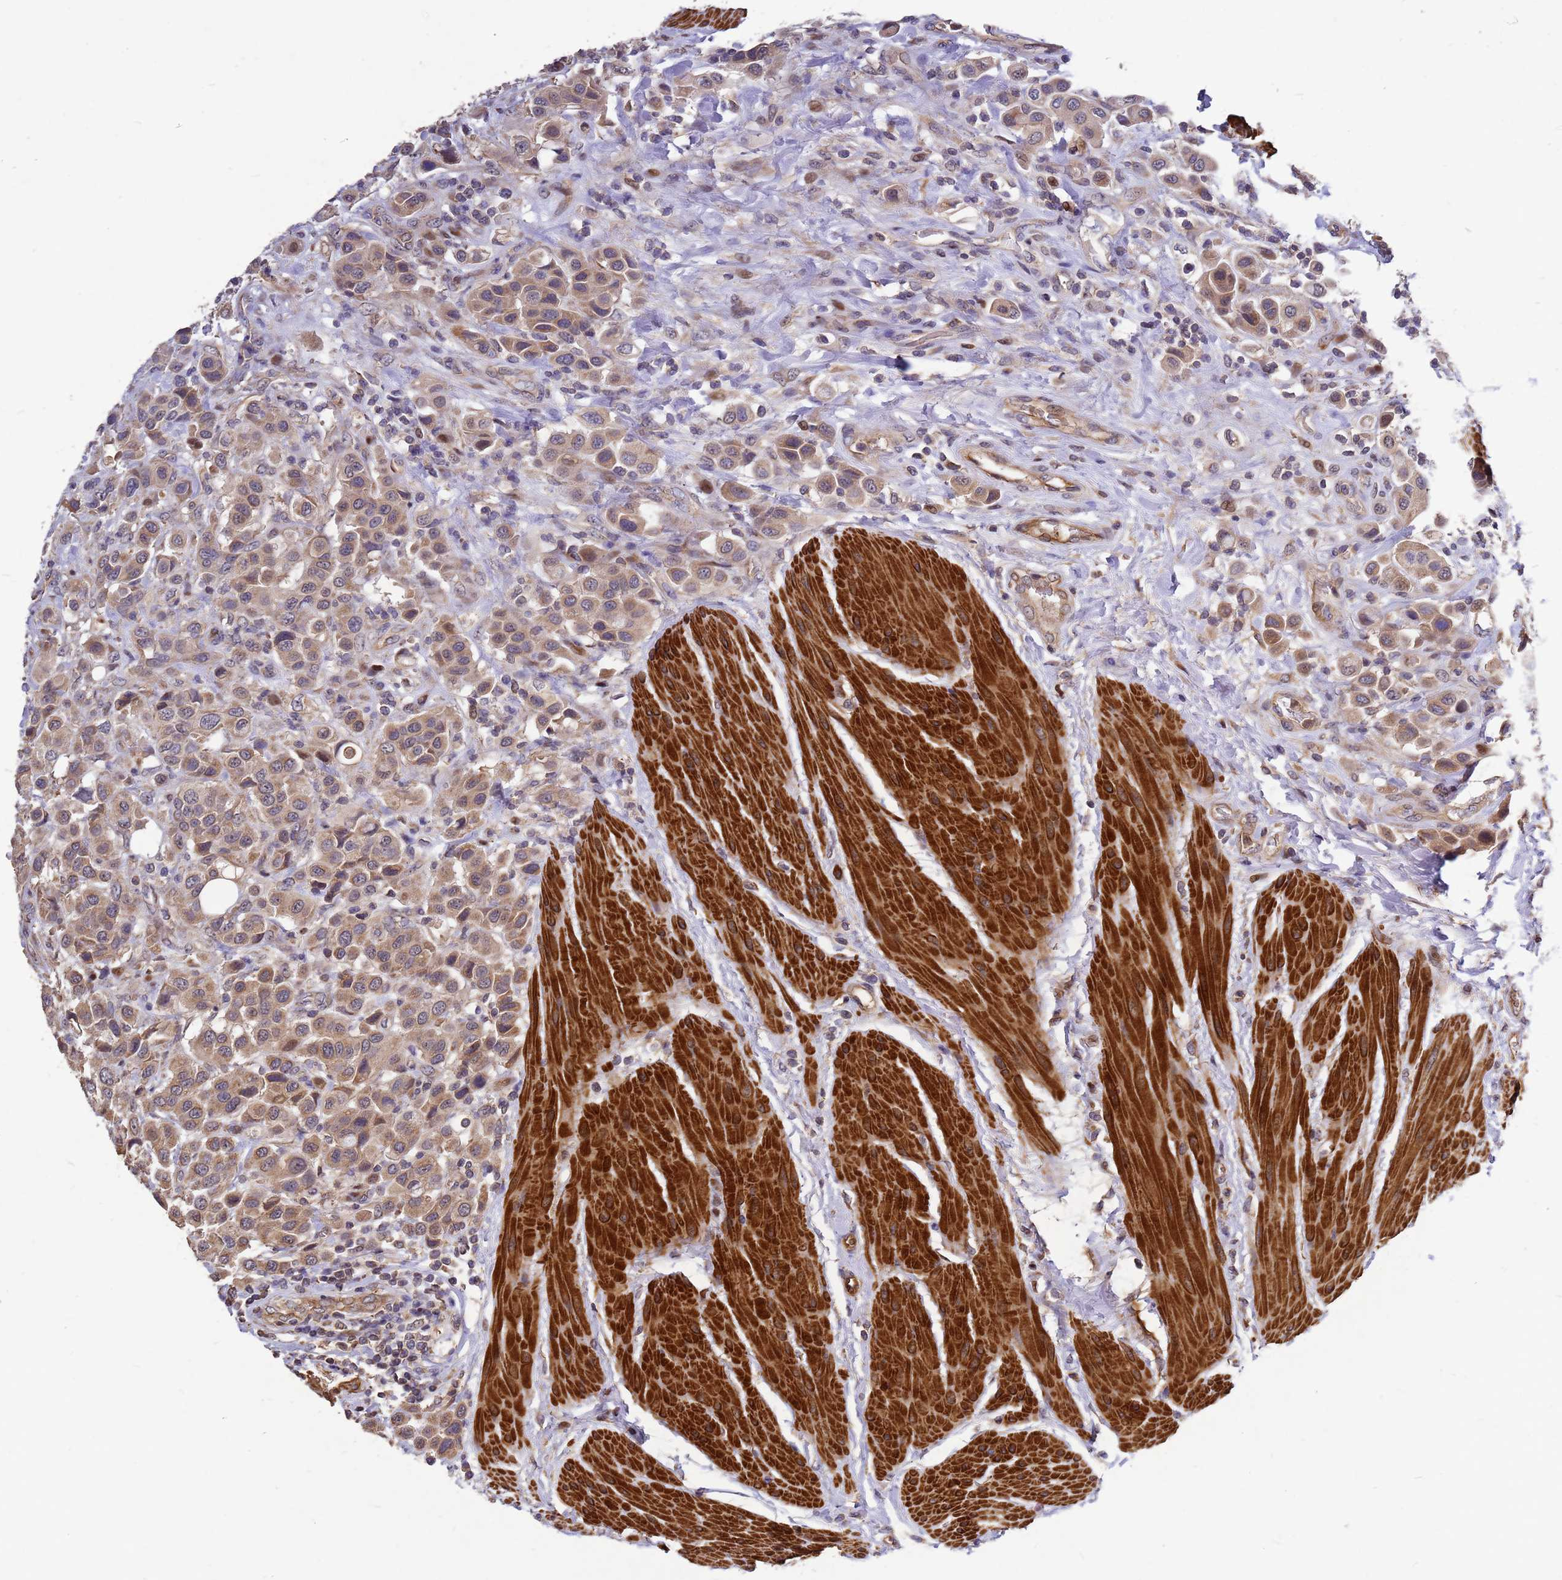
{"staining": {"intensity": "moderate", "quantity": ">75%", "location": "cytoplasmic/membranous"}, "tissue": "urothelial cancer", "cell_type": "Tumor cells", "image_type": "cancer", "snomed": [{"axis": "morphology", "description": "Urothelial carcinoma, High grade"}, {"axis": "topography", "description": "Urinary bladder"}], "caption": "Human urothelial cancer stained with a brown dye displays moderate cytoplasmic/membranous positive staining in approximately >75% of tumor cells.", "gene": "RSPRY1", "patient": {"sex": "male", "age": 50}}